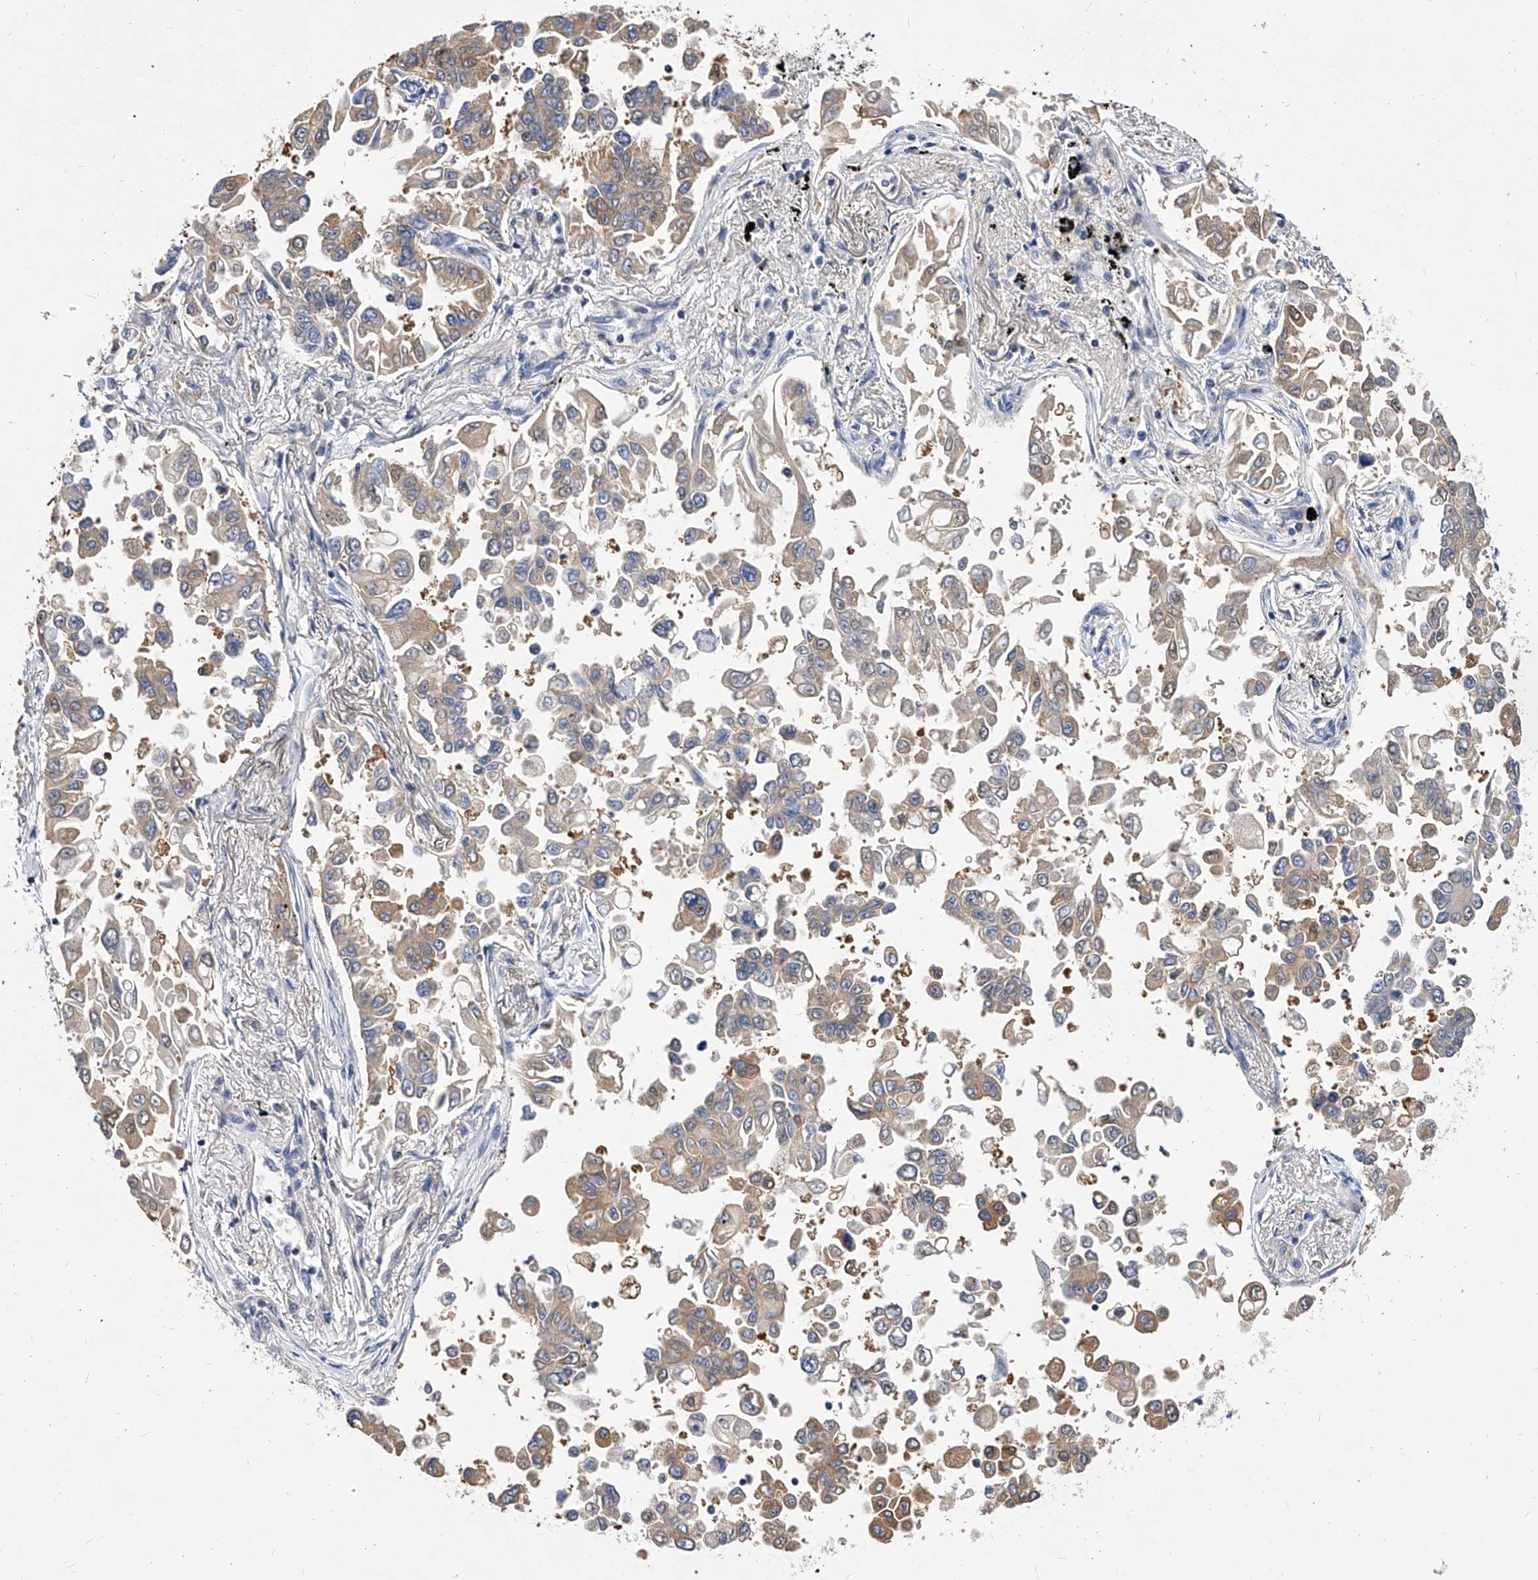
{"staining": {"intensity": "moderate", "quantity": "<25%", "location": "cytoplasmic/membranous"}, "tissue": "lung cancer", "cell_type": "Tumor cells", "image_type": "cancer", "snomed": [{"axis": "morphology", "description": "Adenocarcinoma, NOS"}, {"axis": "topography", "description": "Lung"}], "caption": "High-magnification brightfield microscopy of lung adenocarcinoma stained with DAB (brown) and counterstained with hematoxylin (blue). tumor cells exhibit moderate cytoplasmic/membranous positivity is appreciated in about<25% of cells. The staining is performed using DAB brown chromogen to label protein expression. The nuclei are counter-stained blue using hematoxylin.", "gene": "APEH", "patient": {"sex": "female", "age": 67}}